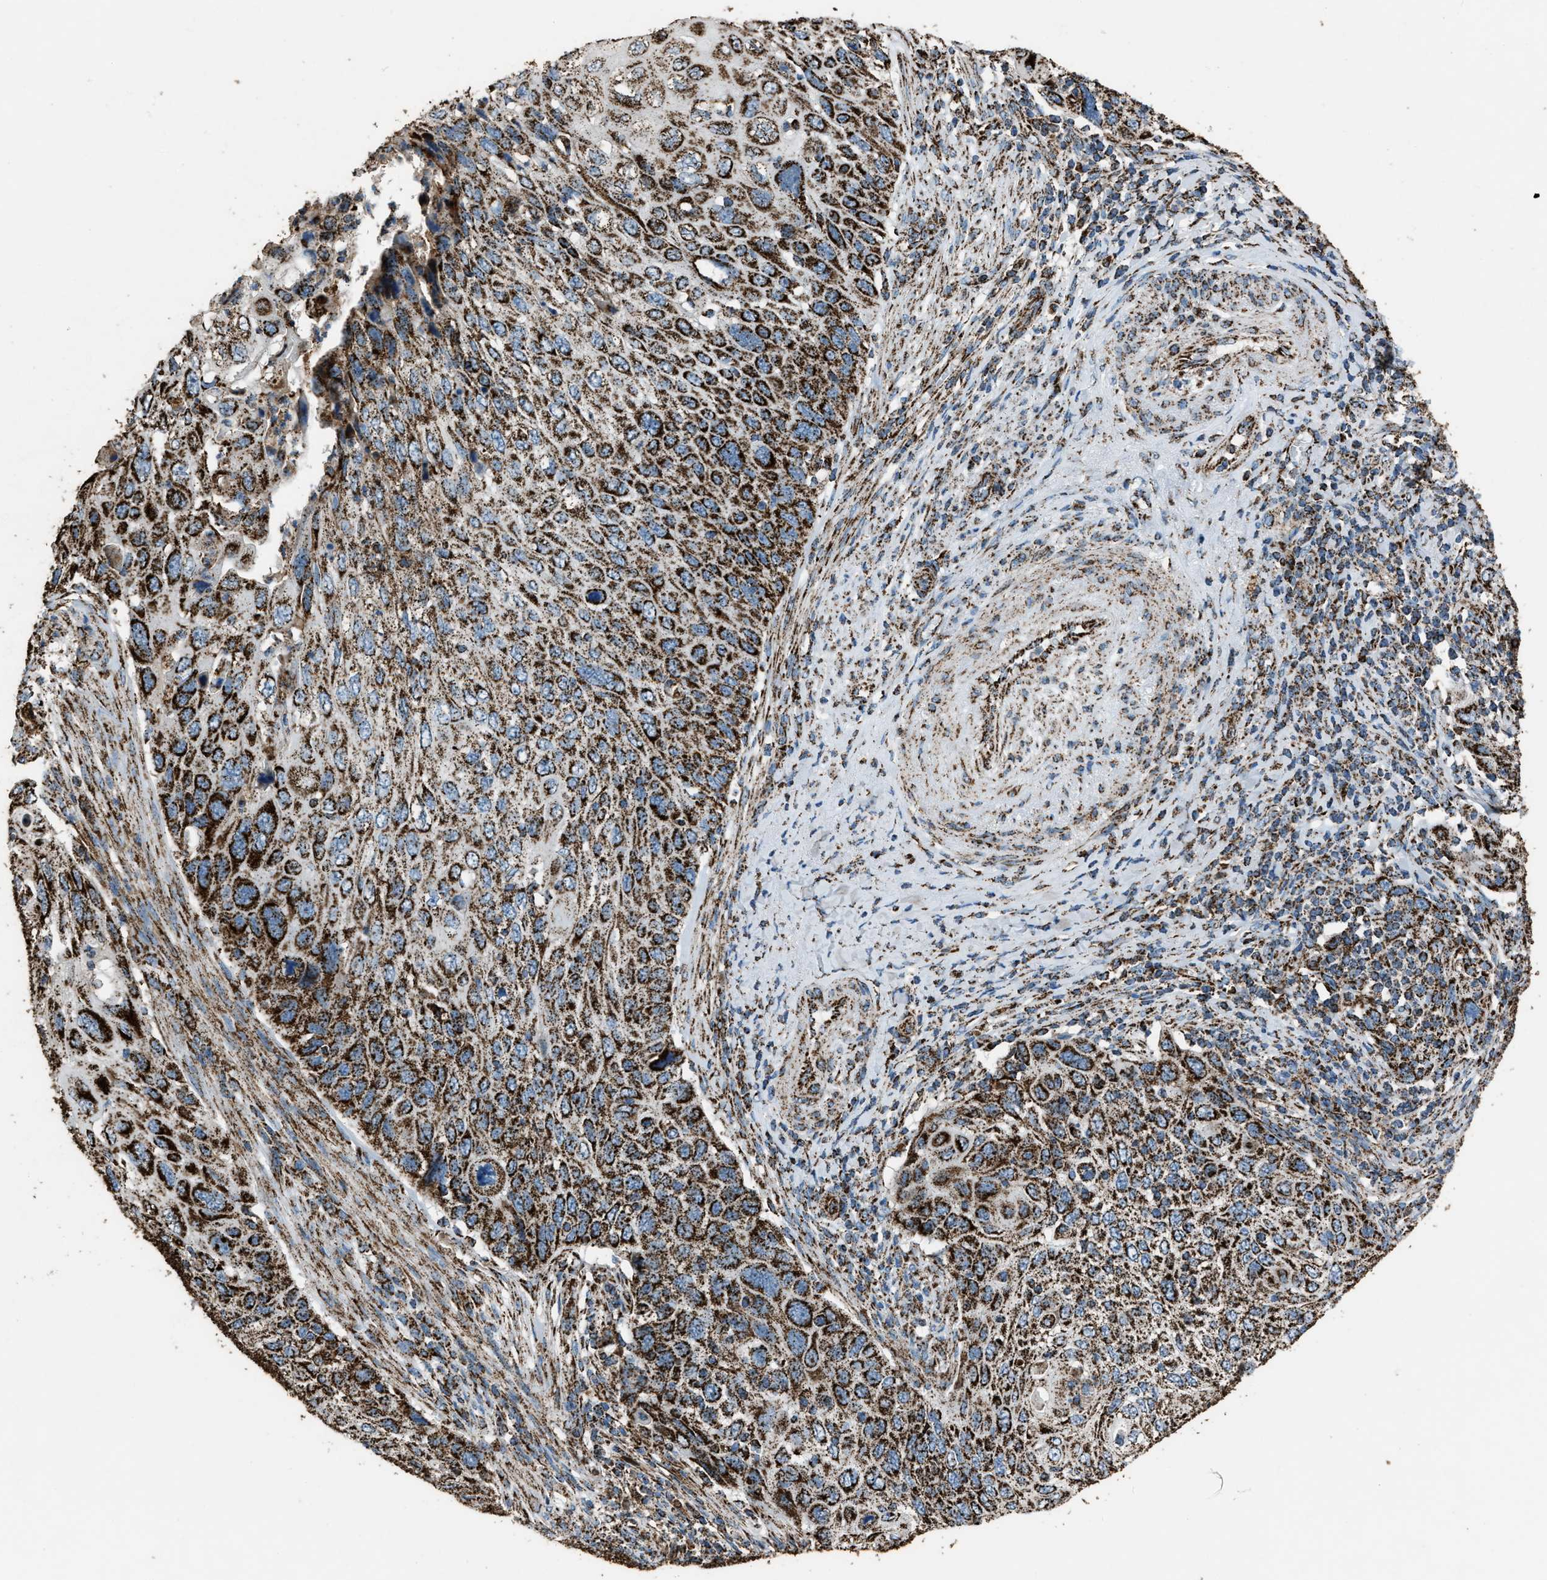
{"staining": {"intensity": "strong", "quantity": ">75%", "location": "cytoplasmic/membranous"}, "tissue": "cervical cancer", "cell_type": "Tumor cells", "image_type": "cancer", "snomed": [{"axis": "morphology", "description": "Squamous cell carcinoma, NOS"}, {"axis": "topography", "description": "Cervix"}], "caption": "Immunohistochemical staining of human squamous cell carcinoma (cervical) demonstrates strong cytoplasmic/membranous protein expression in approximately >75% of tumor cells.", "gene": "MDH2", "patient": {"sex": "female", "age": 70}}